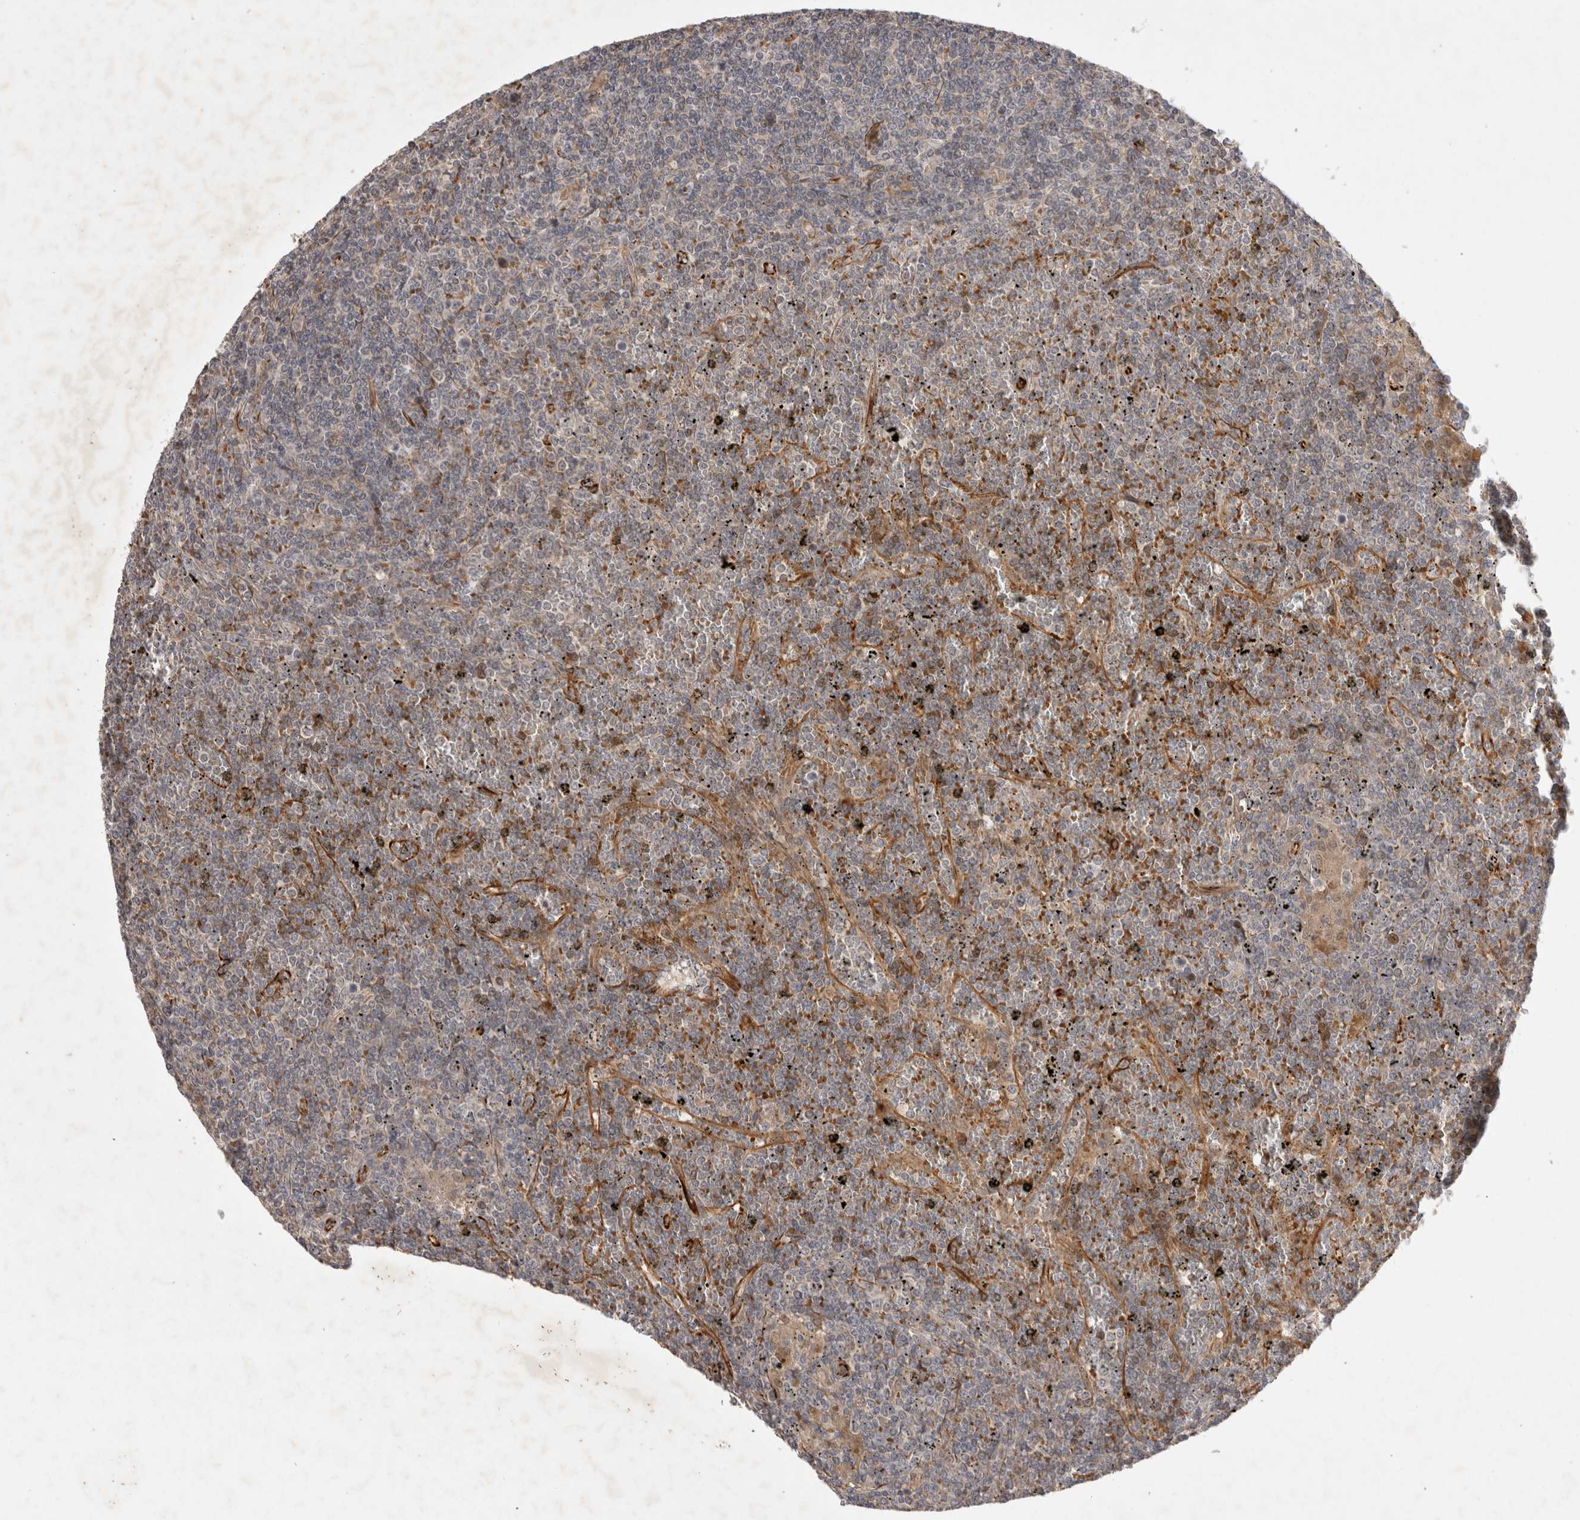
{"staining": {"intensity": "negative", "quantity": "none", "location": "none"}, "tissue": "lymphoma", "cell_type": "Tumor cells", "image_type": "cancer", "snomed": [{"axis": "morphology", "description": "Malignant lymphoma, non-Hodgkin's type, Low grade"}, {"axis": "topography", "description": "Spleen"}], "caption": "Immunohistochemistry micrograph of lymphoma stained for a protein (brown), which shows no expression in tumor cells.", "gene": "NMU", "patient": {"sex": "female", "age": 19}}